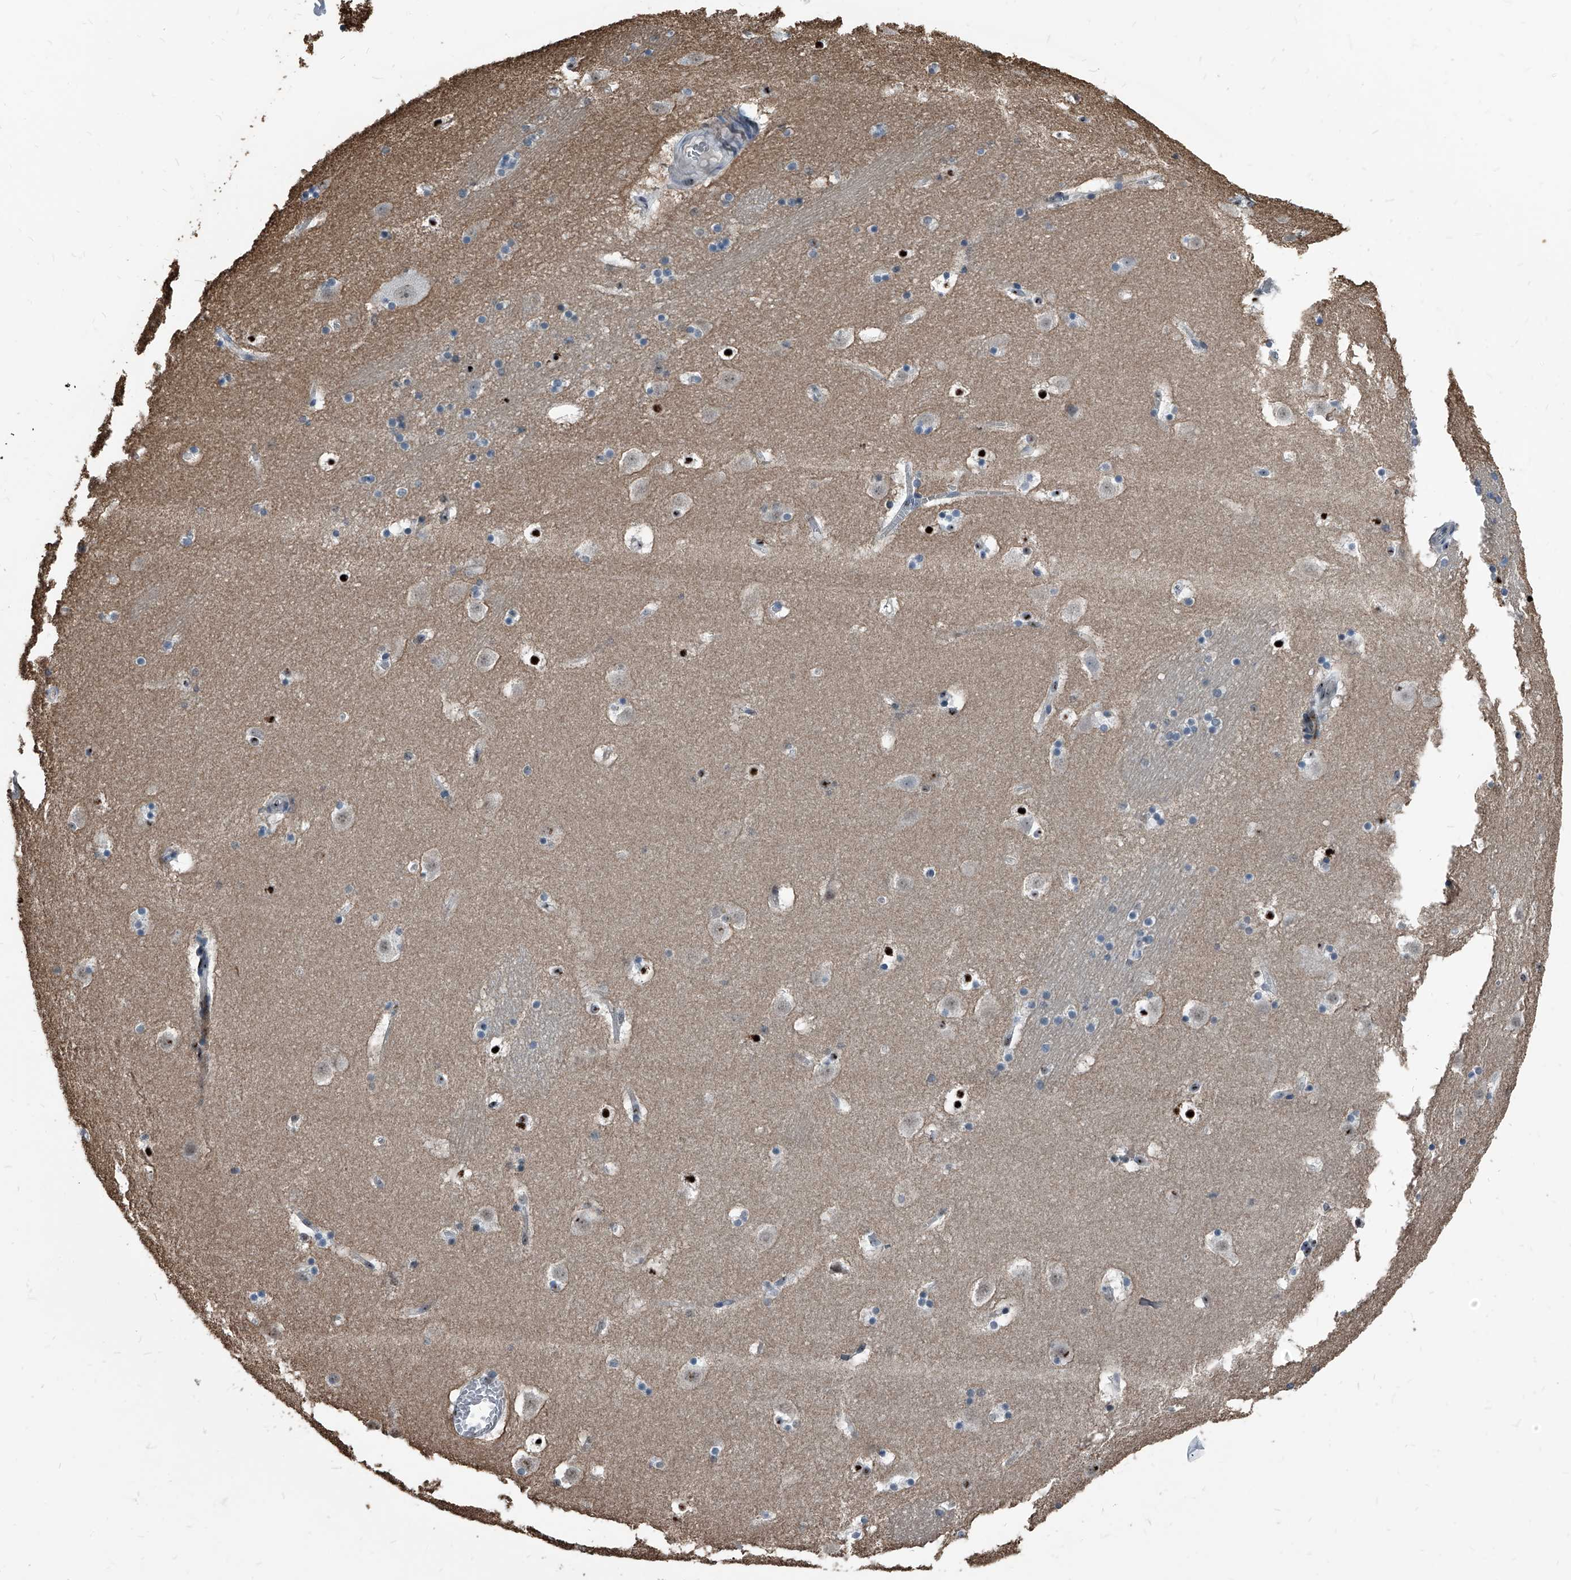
{"staining": {"intensity": "strong", "quantity": "25%-75%", "location": "nuclear"}, "tissue": "caudate", "cell_type": "Glial cells", "image_type": "normal", "snomed": [{"axis": "morphology", "description": "Normal tissue, NOS"}, {"axis": "topography", "description": "Lateral ventricle wall"}], "caption": "Immunohistochemical staining of unremarkable human caudate reveals 25%-75% levels of strong nuclear protein expression in about 25%-75% of glial cells.", "gene": "MEN1", "patient": {"sex": "male", "age": 45}}